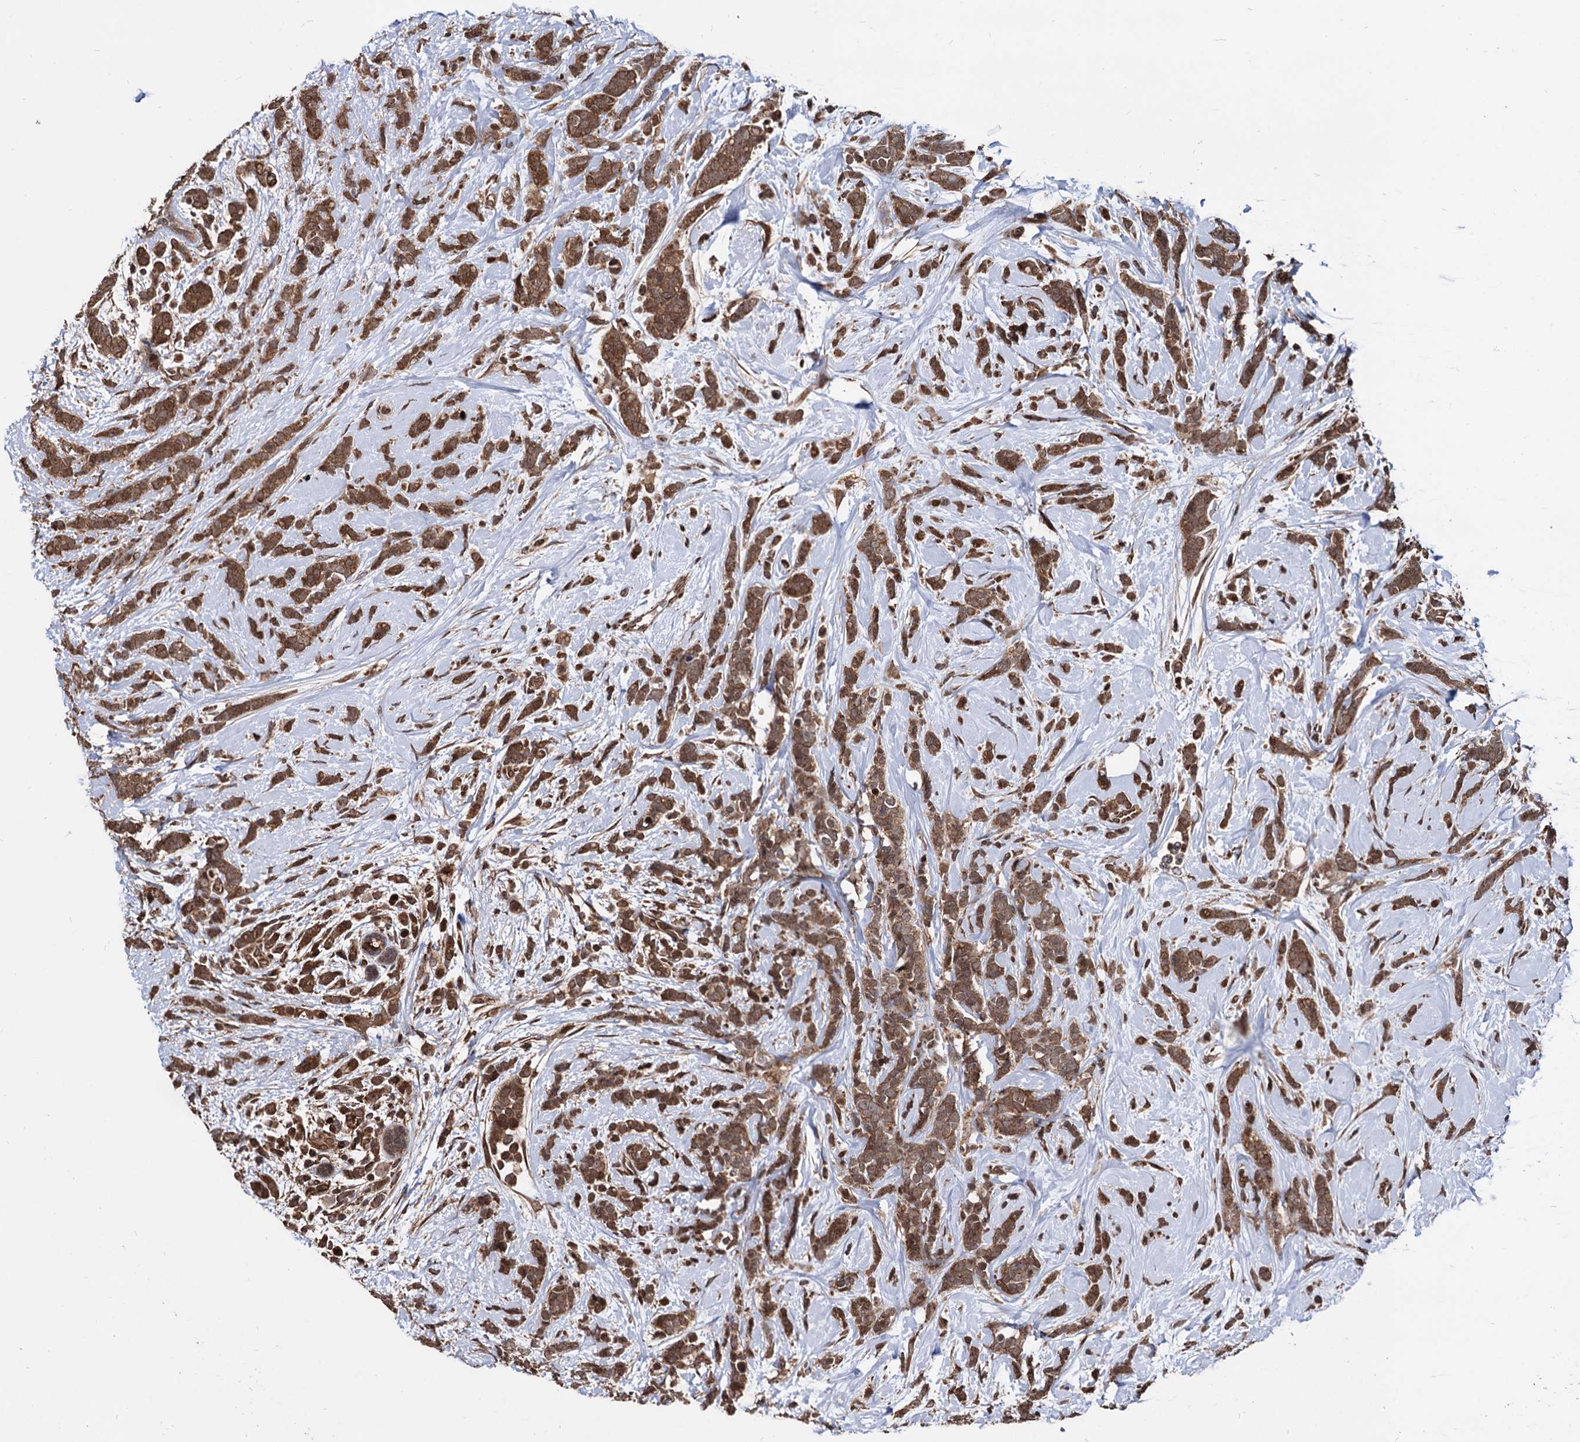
{"staining": {"intensity": "moderate", "quantity": ">75%", "location": "cytoplasmic/membranous"}, "tissue": "breast cancer", "cell_type": "Tumor cells", "image_type": "cancer", "snomed": [{"axis": "morphology", "description": "Lobular carcinoma"}, {"axis": "topography", "description": "Breast"}], "caption": "Immunohistochemical staining of human lobular carcinoma (breast) reveals moderate cytoplasmic/membranous protein positivity in about >75% of tumor cells.", "gene": "ANKRD12", "patient": {"sex": "female", "age": 58}}